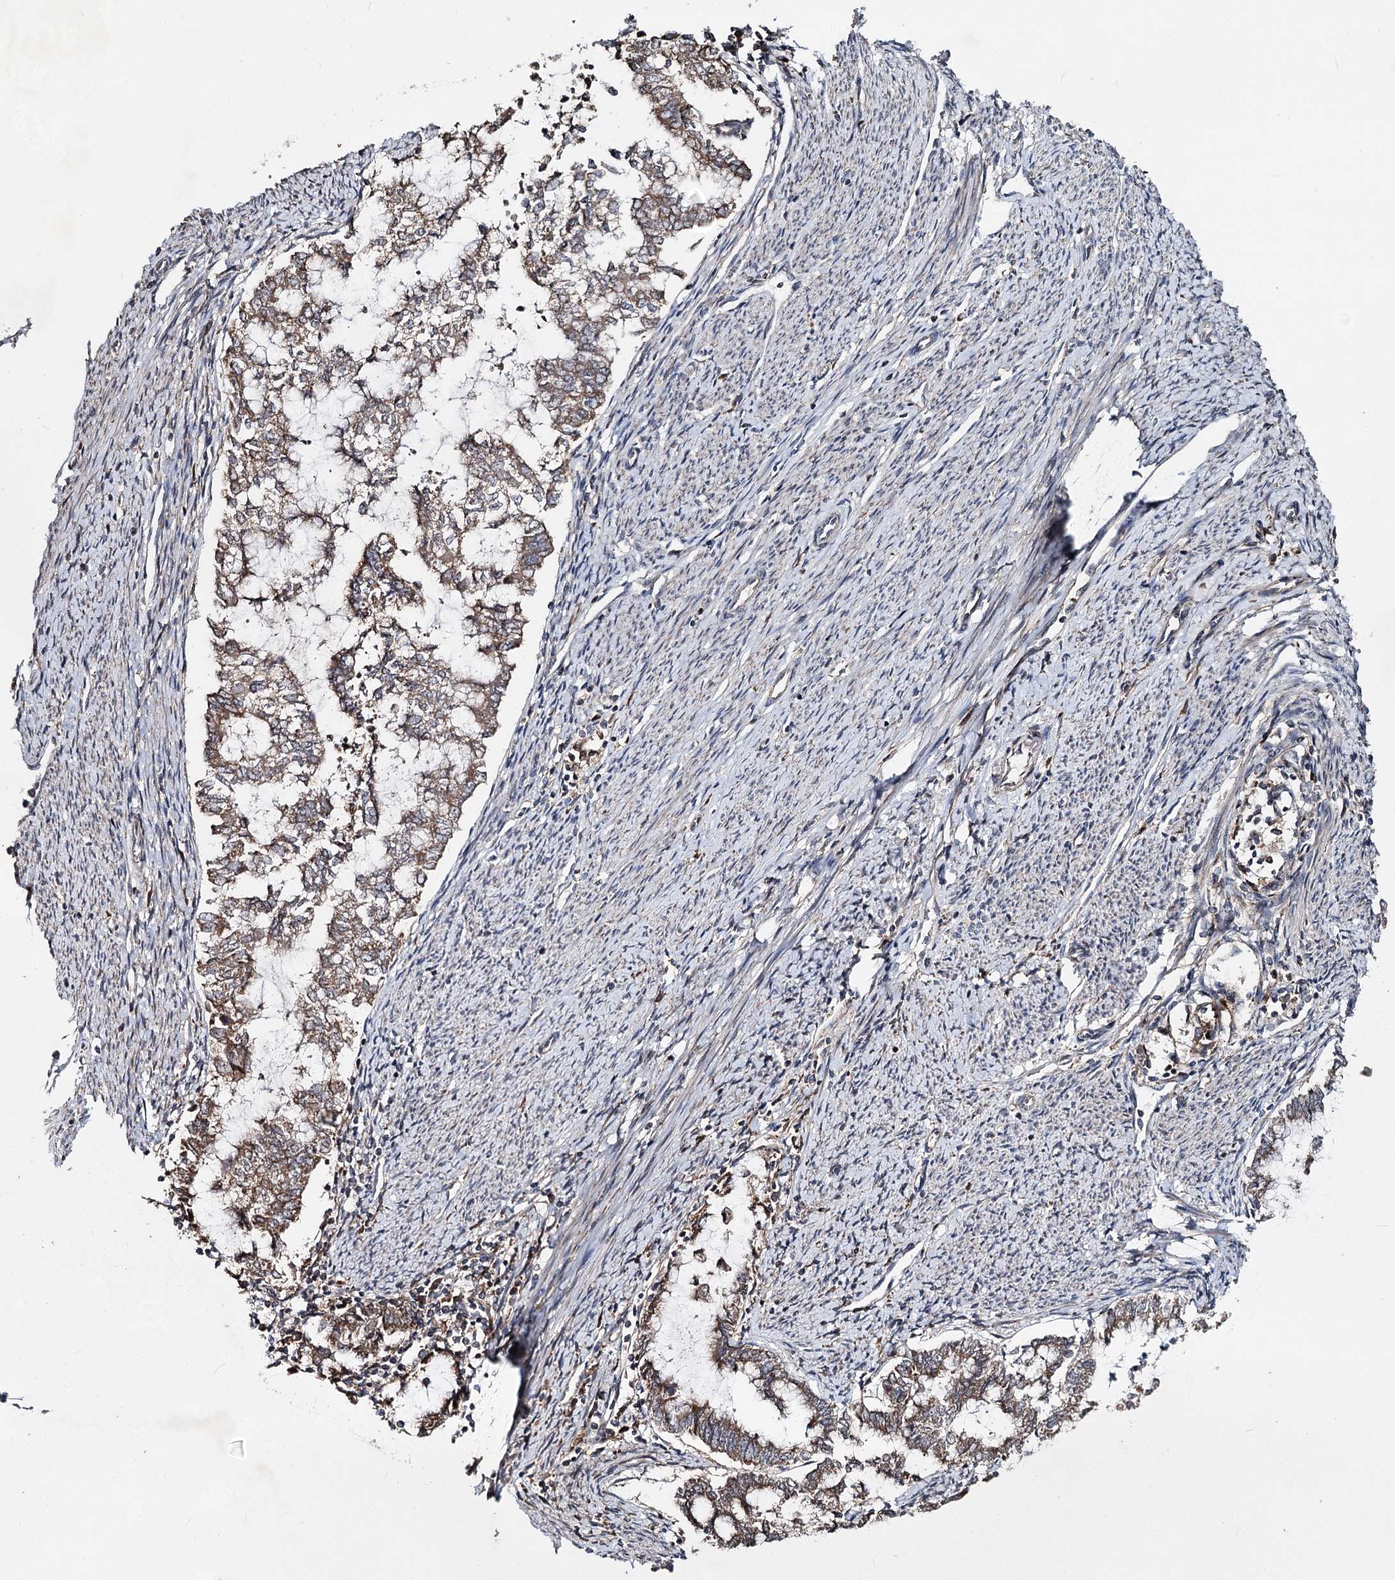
{"staining": {"intensity": "moderate", "quantity": ">75%", "location": "cytoplasmic/membranous"}, "tissue": "endometrial cancer", "cell_type": "Tumor cells", "image_type": "cancer", "snomed": [{"axis": "morphology", "description": "Adenocarcinoma, NOS"}, {"axis": "topography", "description": "Endometrium"}], "caption": "The photomicrograph reveals a brown stain indicating the presence of a protein in the cytoplasmic/membranous of tumor cells in adenocarcinoma (endometrial). (DAB IHC, brown staining for protein, blue staining for nuclei).", "gene": "MINDY3", "patient": {"sex": "female", "age": 79}}